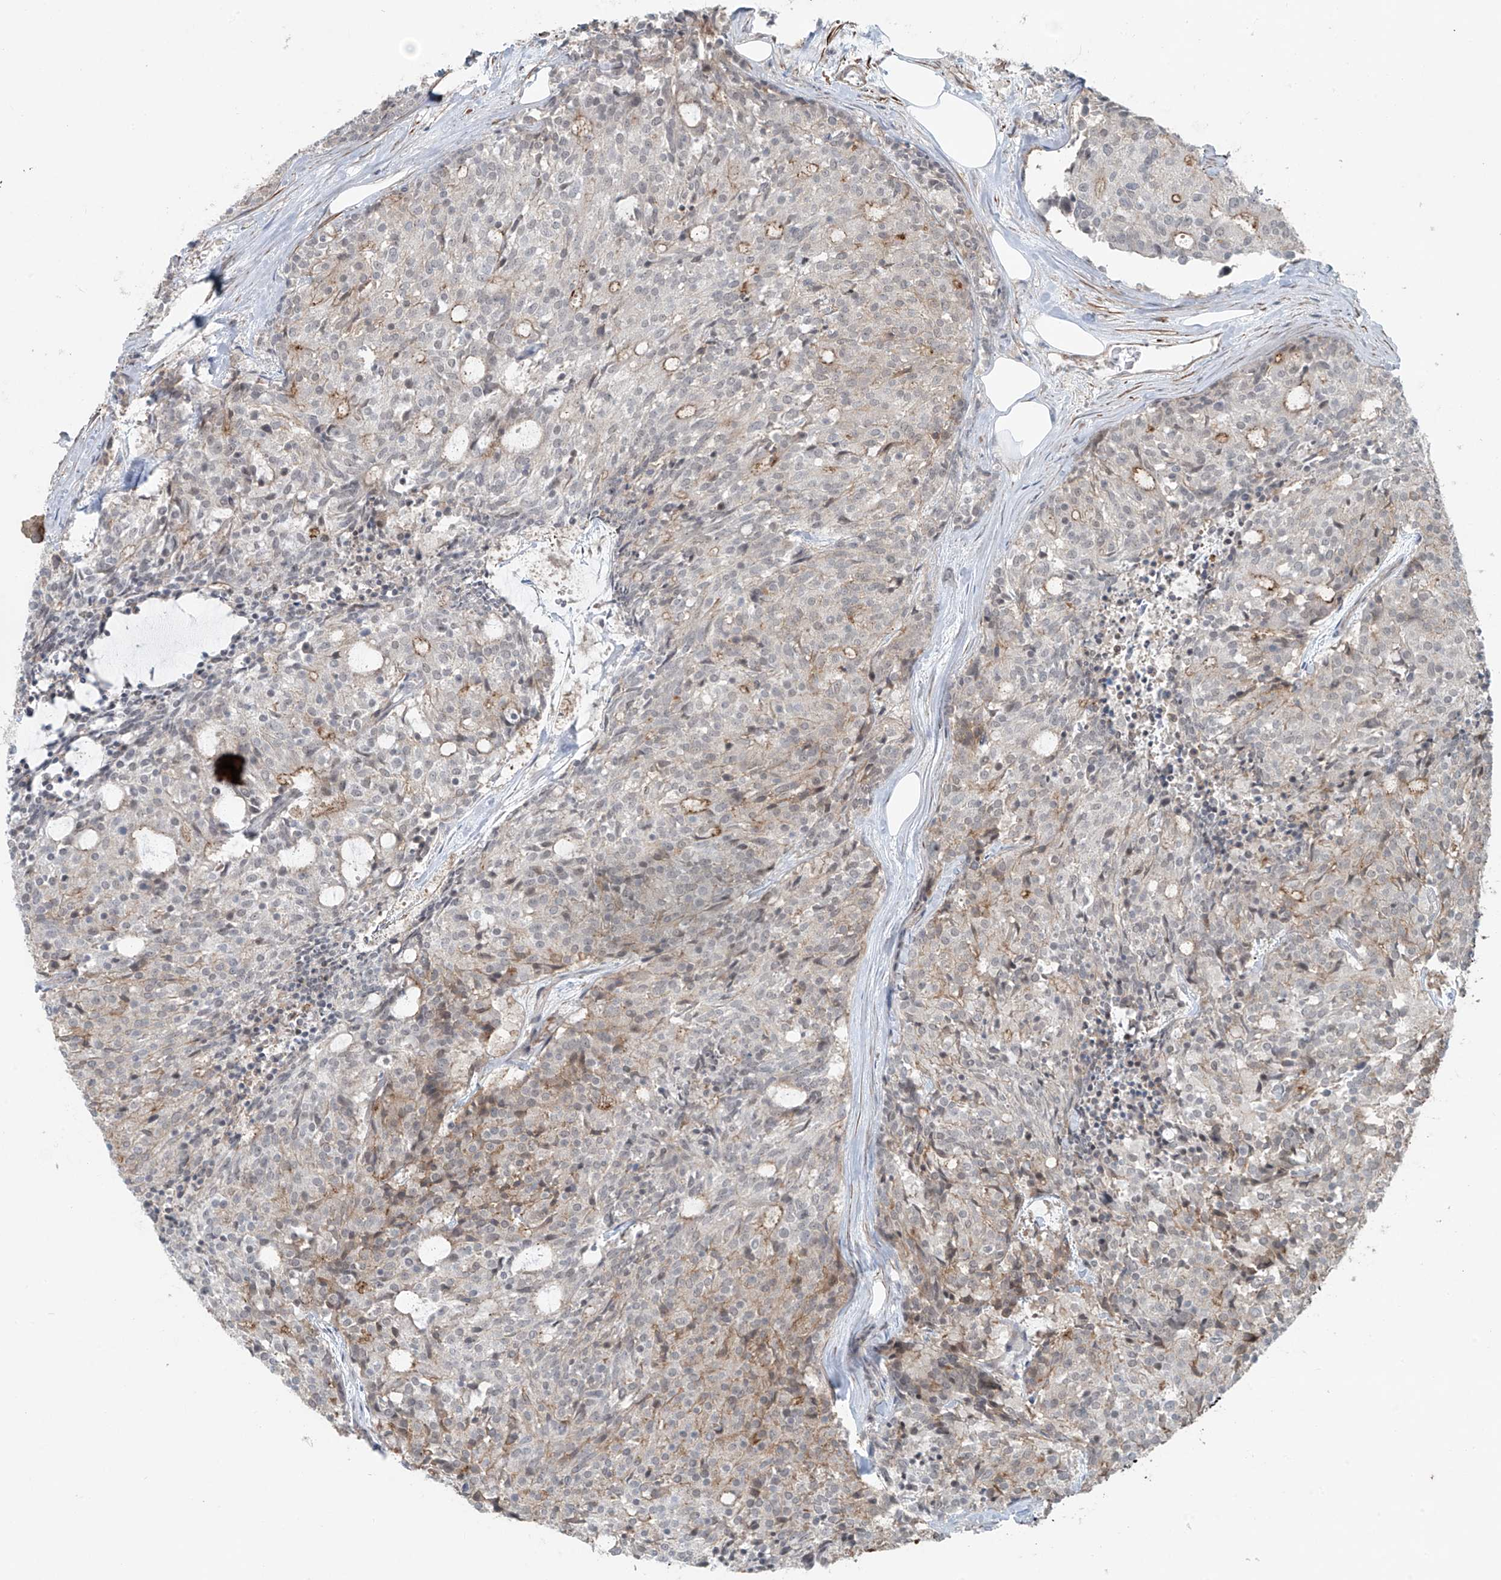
{"staining": {"intensity": "weak", "quantity": "<25%", "location": "cytoplasmic/membranous"}, "tissue": "carcinoid", "cell_type": "Tumor cells", "image_type": "cancer", "snomed": [{"axis": "morphology", "description": "Carcinoid, malignant, NOS"}, {"axis": "topography", "description": "Pancreas"}], "caption": "DAB immunohistochemical staining of carcinoid displays no significant positivity in tumor cells.", "gene": "RASGEF1A", "patient": {"sex": "female", "age": 54}}